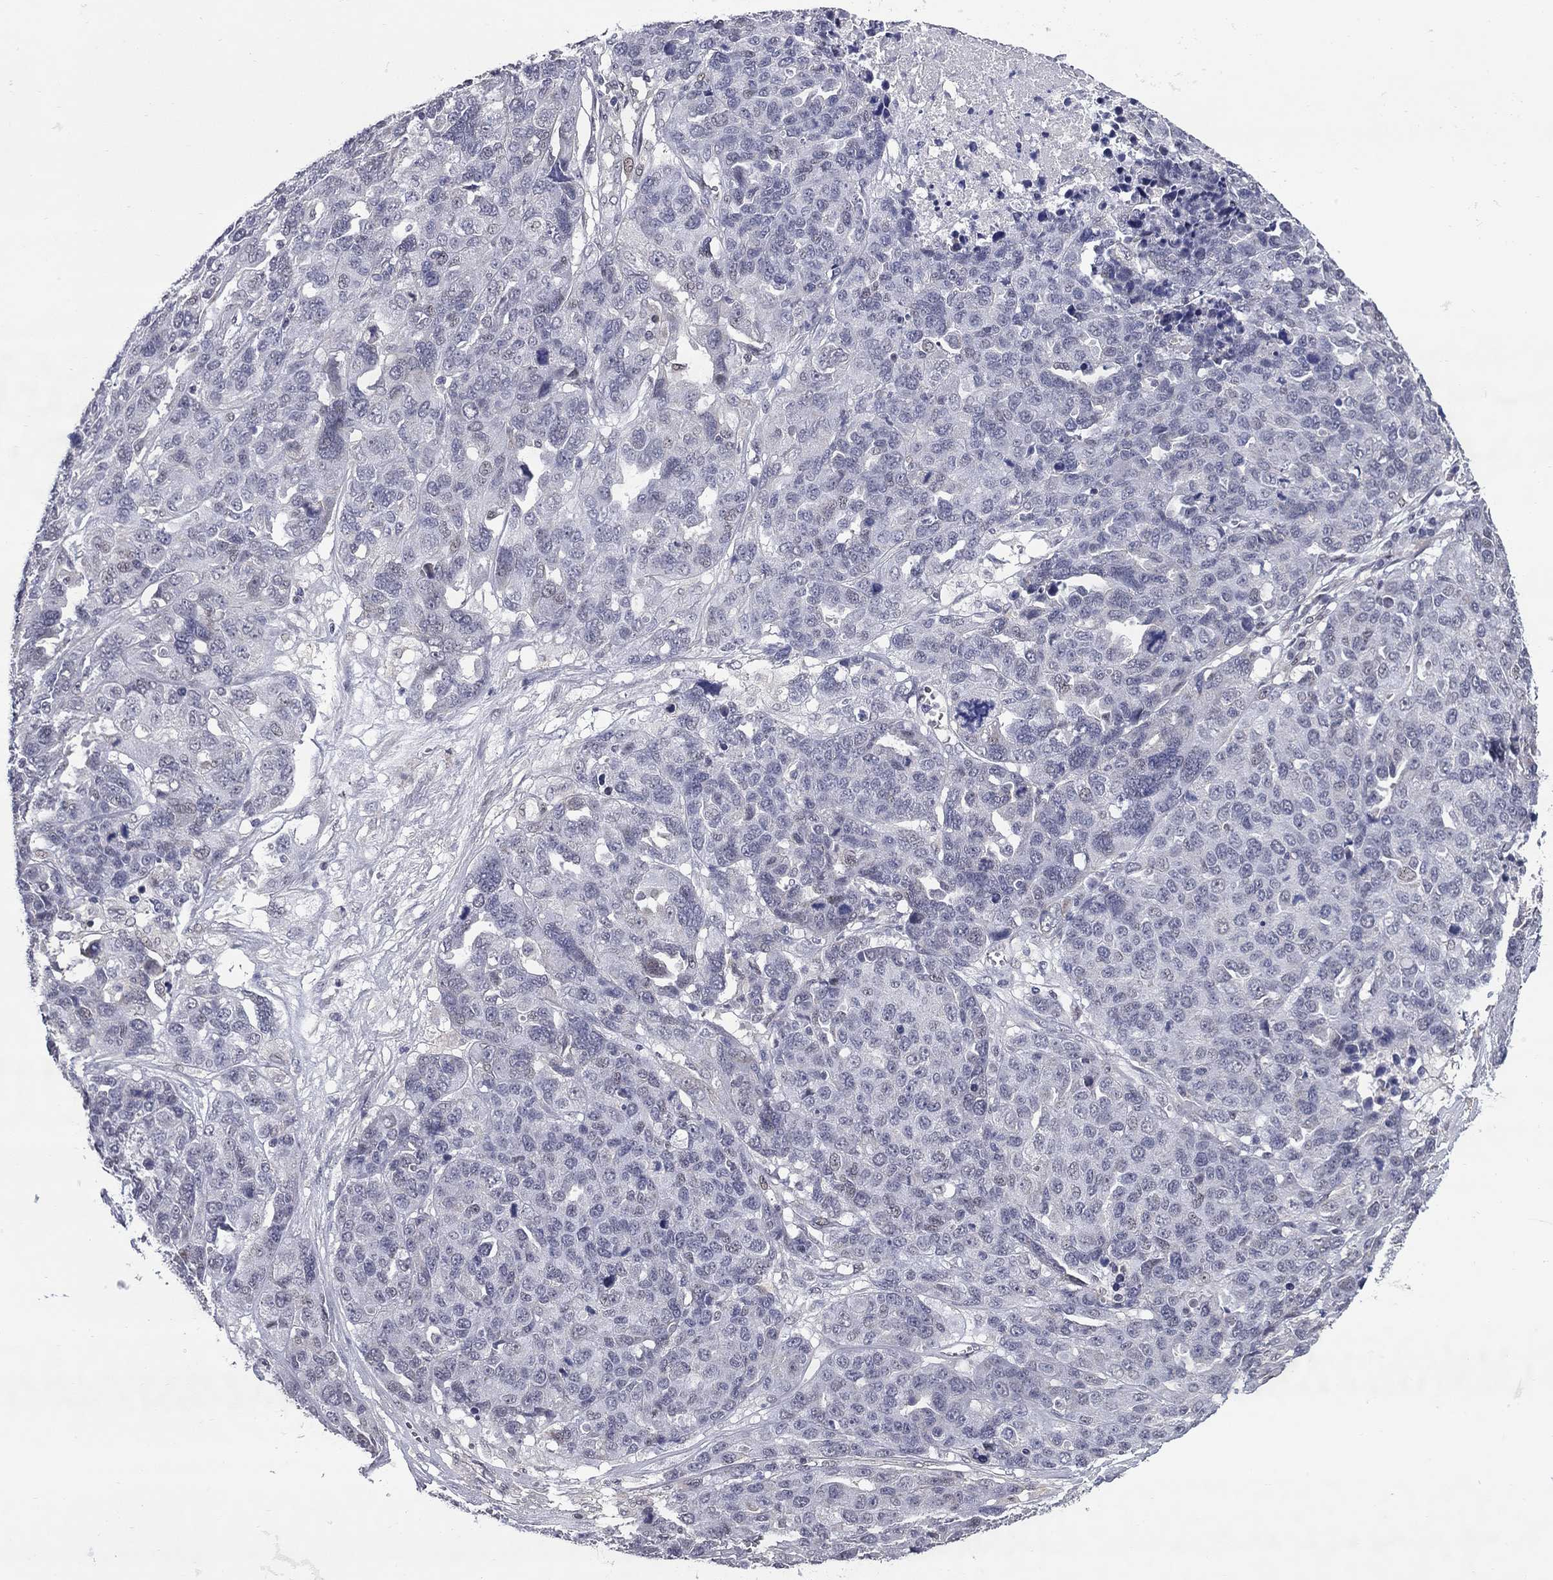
{"staining": {"intensity": "negative", "quantity": "none", "location": "none"}, "tissue": "ovarian cancer", "cell_type": "Tumor cells", "image_type": "cancer", "snomed": [{"axis": "morphology", "description": "Cystadenocarcinoma, serous, NOS"}, {"axis": "topography", "description": "Ovary"}], "caption": "Histopathology image shows no significant protein positivity in tumor cells of ovarian cancer (serous cystadenocarcinoma).", "gene": "HTR4", "patient": {"sex": "female", "age": 87}}